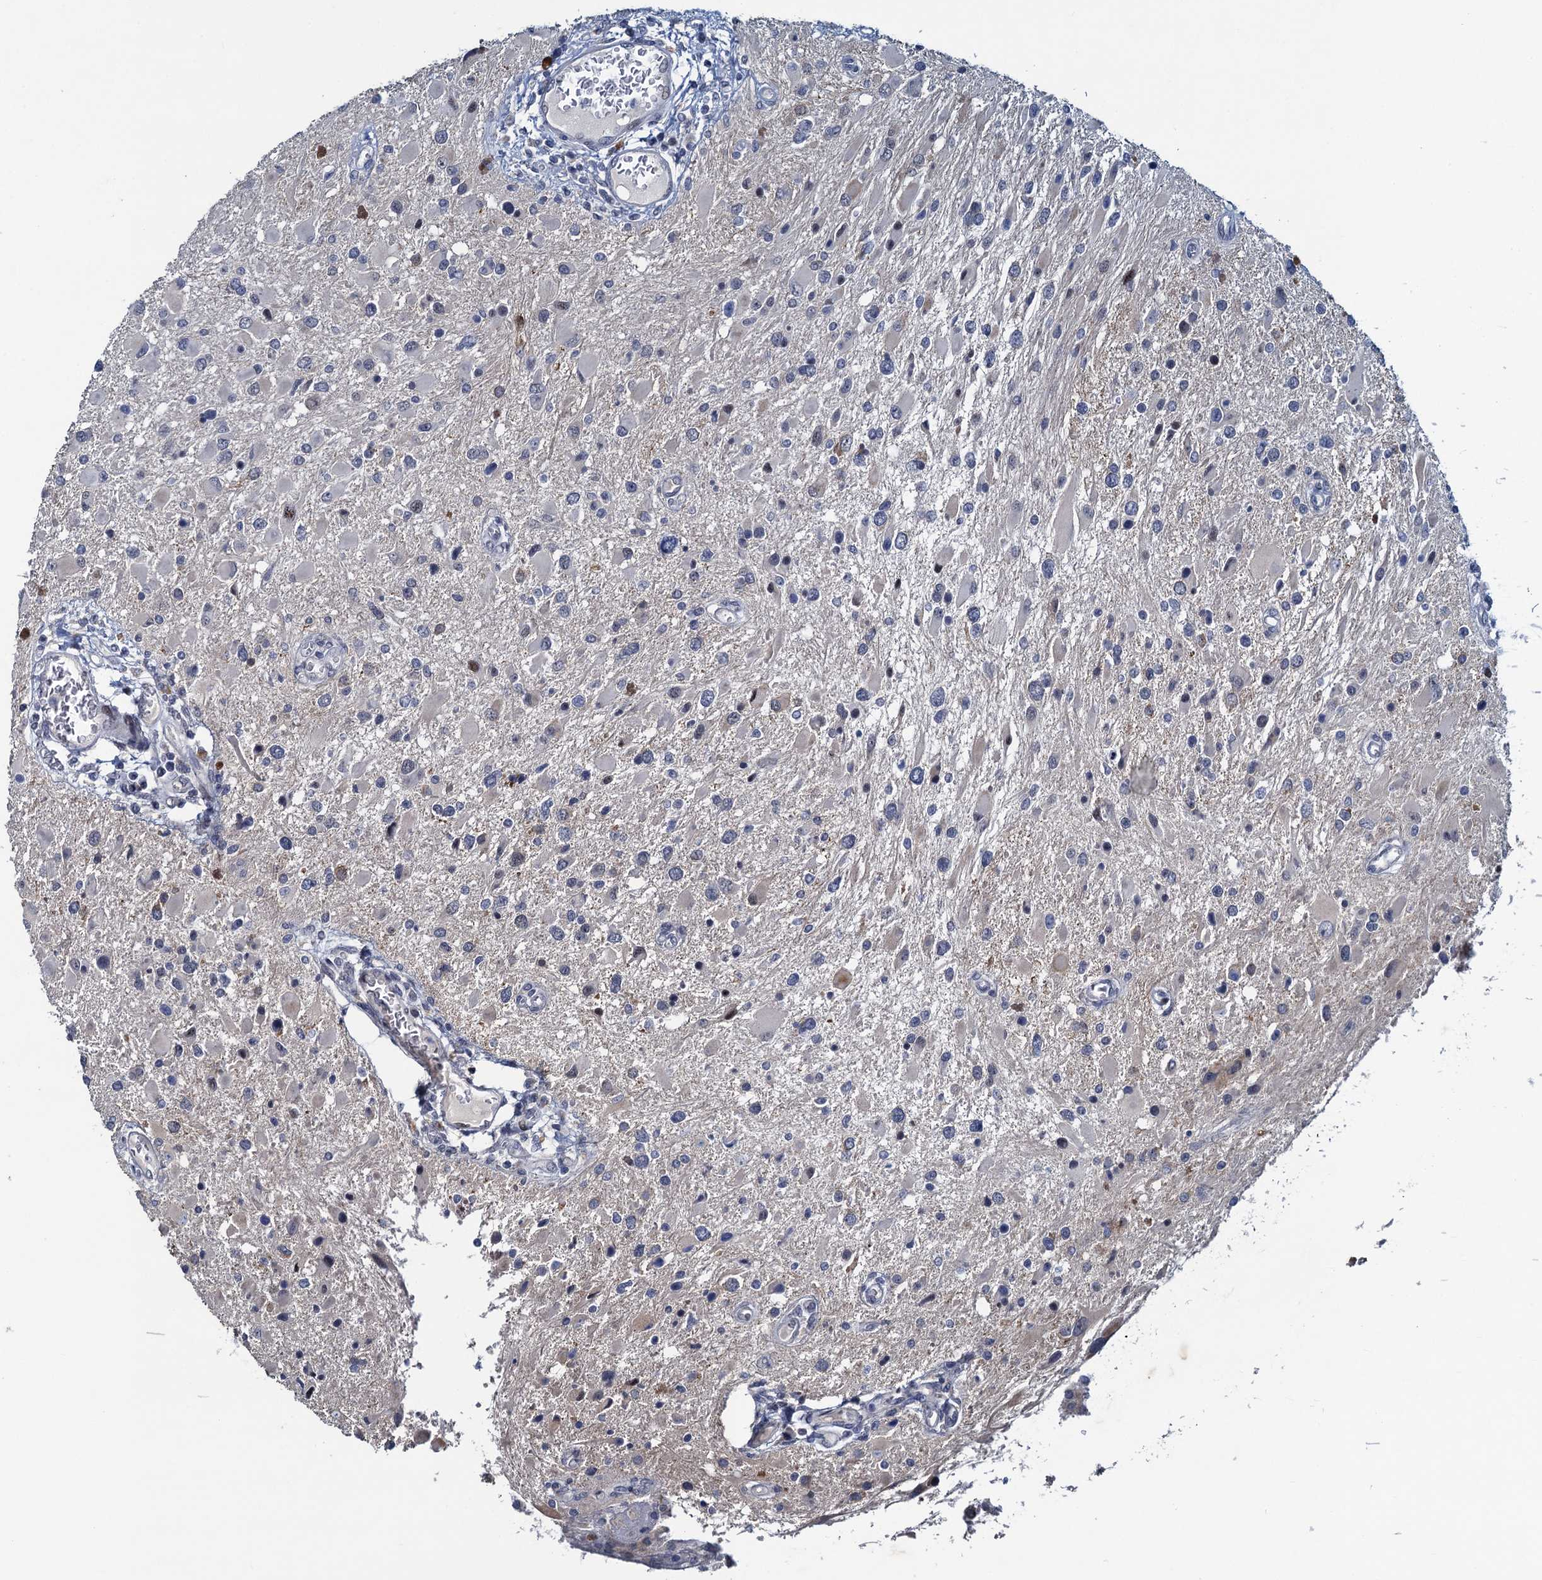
{"staining": {"intensity": "negative", "quantity": "none", "location": "none"}, "tissue": "glioma", "cell_type": "Tumor cells", "image_type": "cancer", "snomed": [{"axis": "morphology", "description": "Glioma, malignant, High grade"}, {"axis": "topography", "description": "Brain"}], "caption": "This is a photomicrograph of immunohistochemistry staining of glioma, which shows no expression in tumor cells. (Immunohistochemistry (ihc), brightfield microscopy, high magnification).", "gene": "ATOSA", "patient": {"sex": "male", "age": 53}}